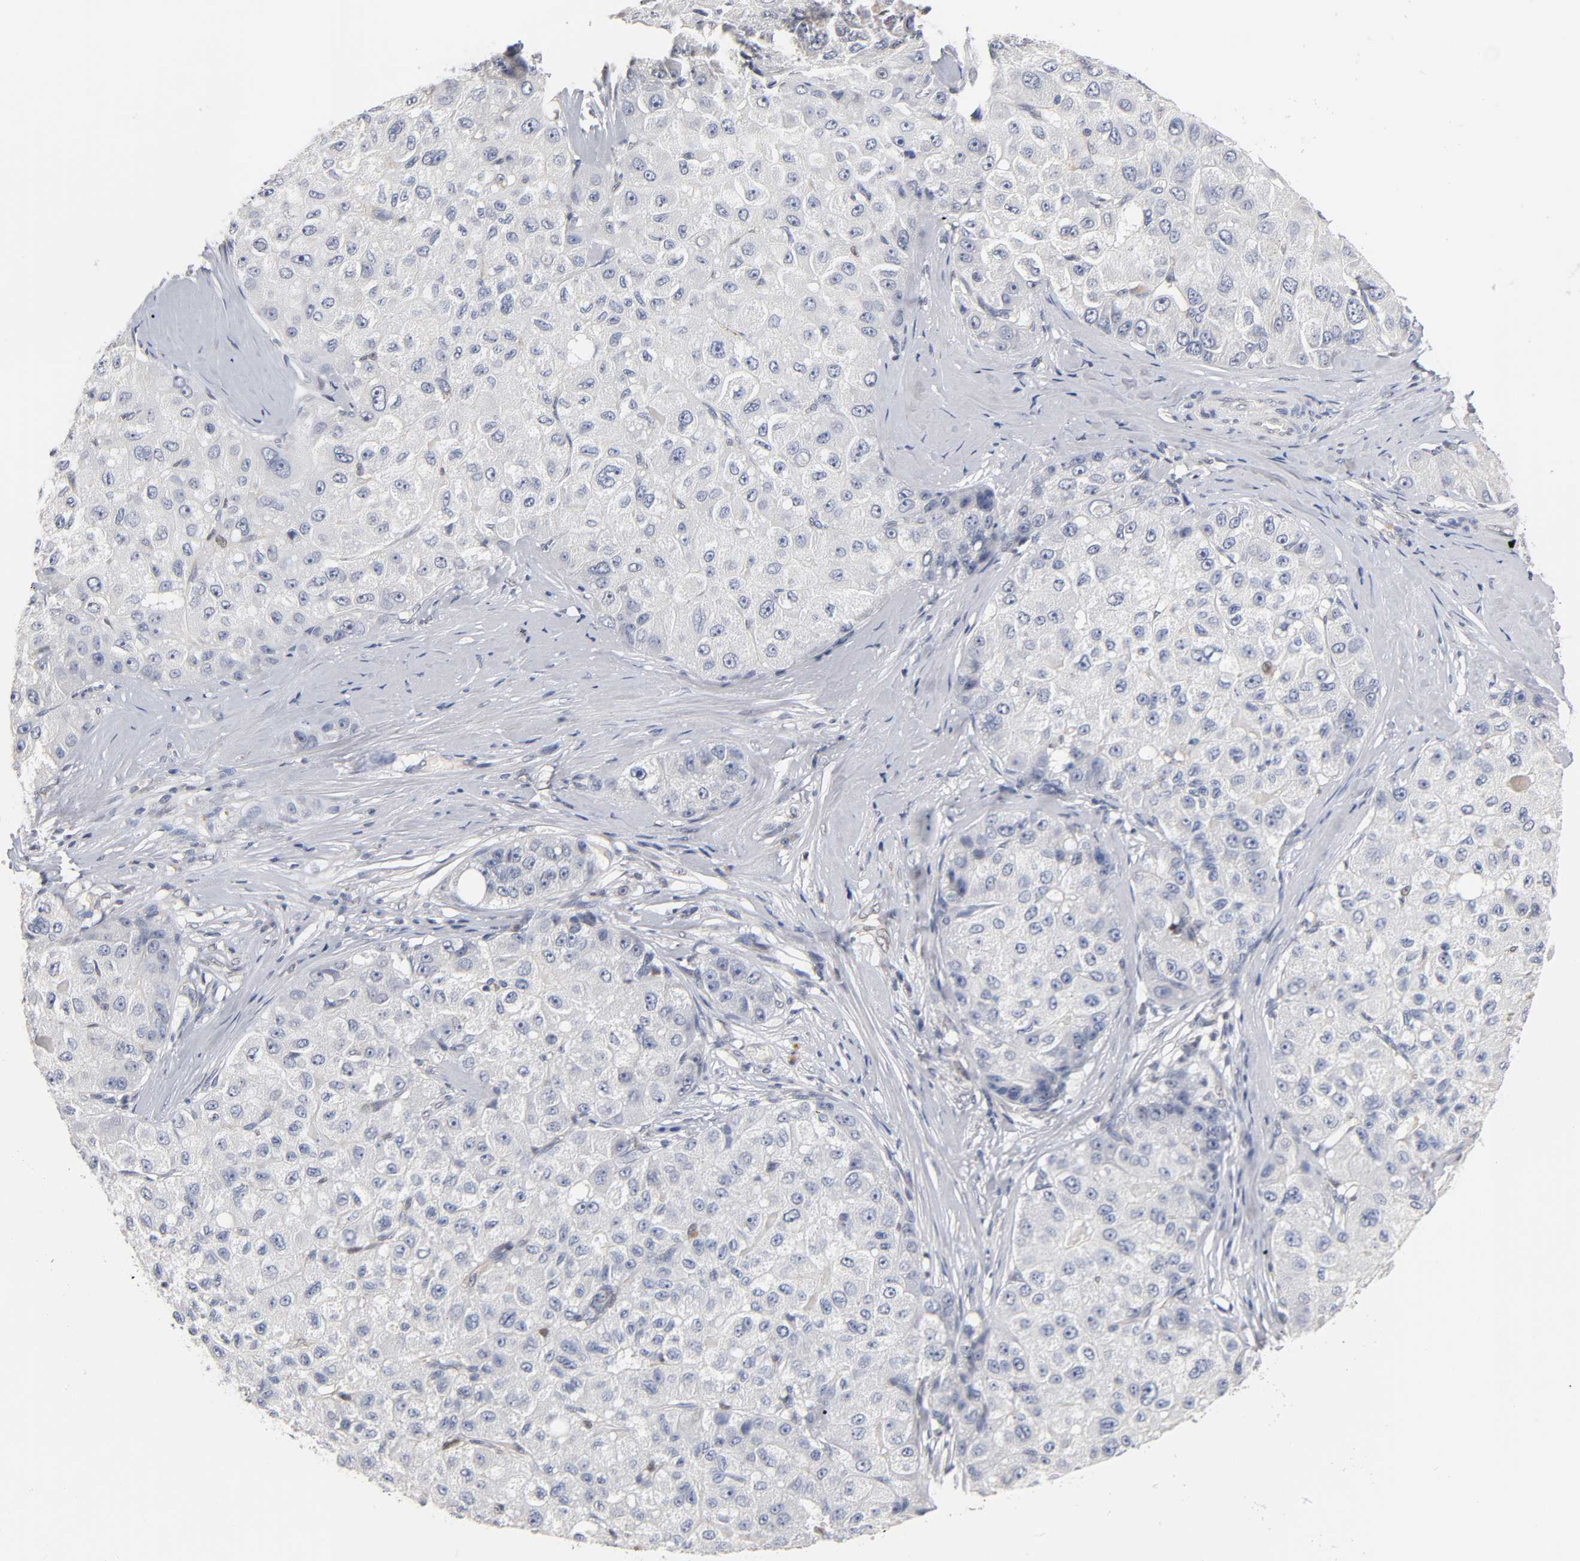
{"staining": {"intensity": "negative", "quantity": "none", "location": "none"}, "tissue": "liver cancer", "cell_type": "Tumor cells", "image_type": "cancer", "snomed": [{"axis": "morphology", "description": "Carcinoma, Hepatocellular, NOS"}, {"axis": "topography", "description": "Liver"}], "caption": "Liver cancer was stained to show a protein in brown. There is no significant staining in tumor cells.", "gene": "NFATC1", "patient": {"sex": "male", "age": 80}}